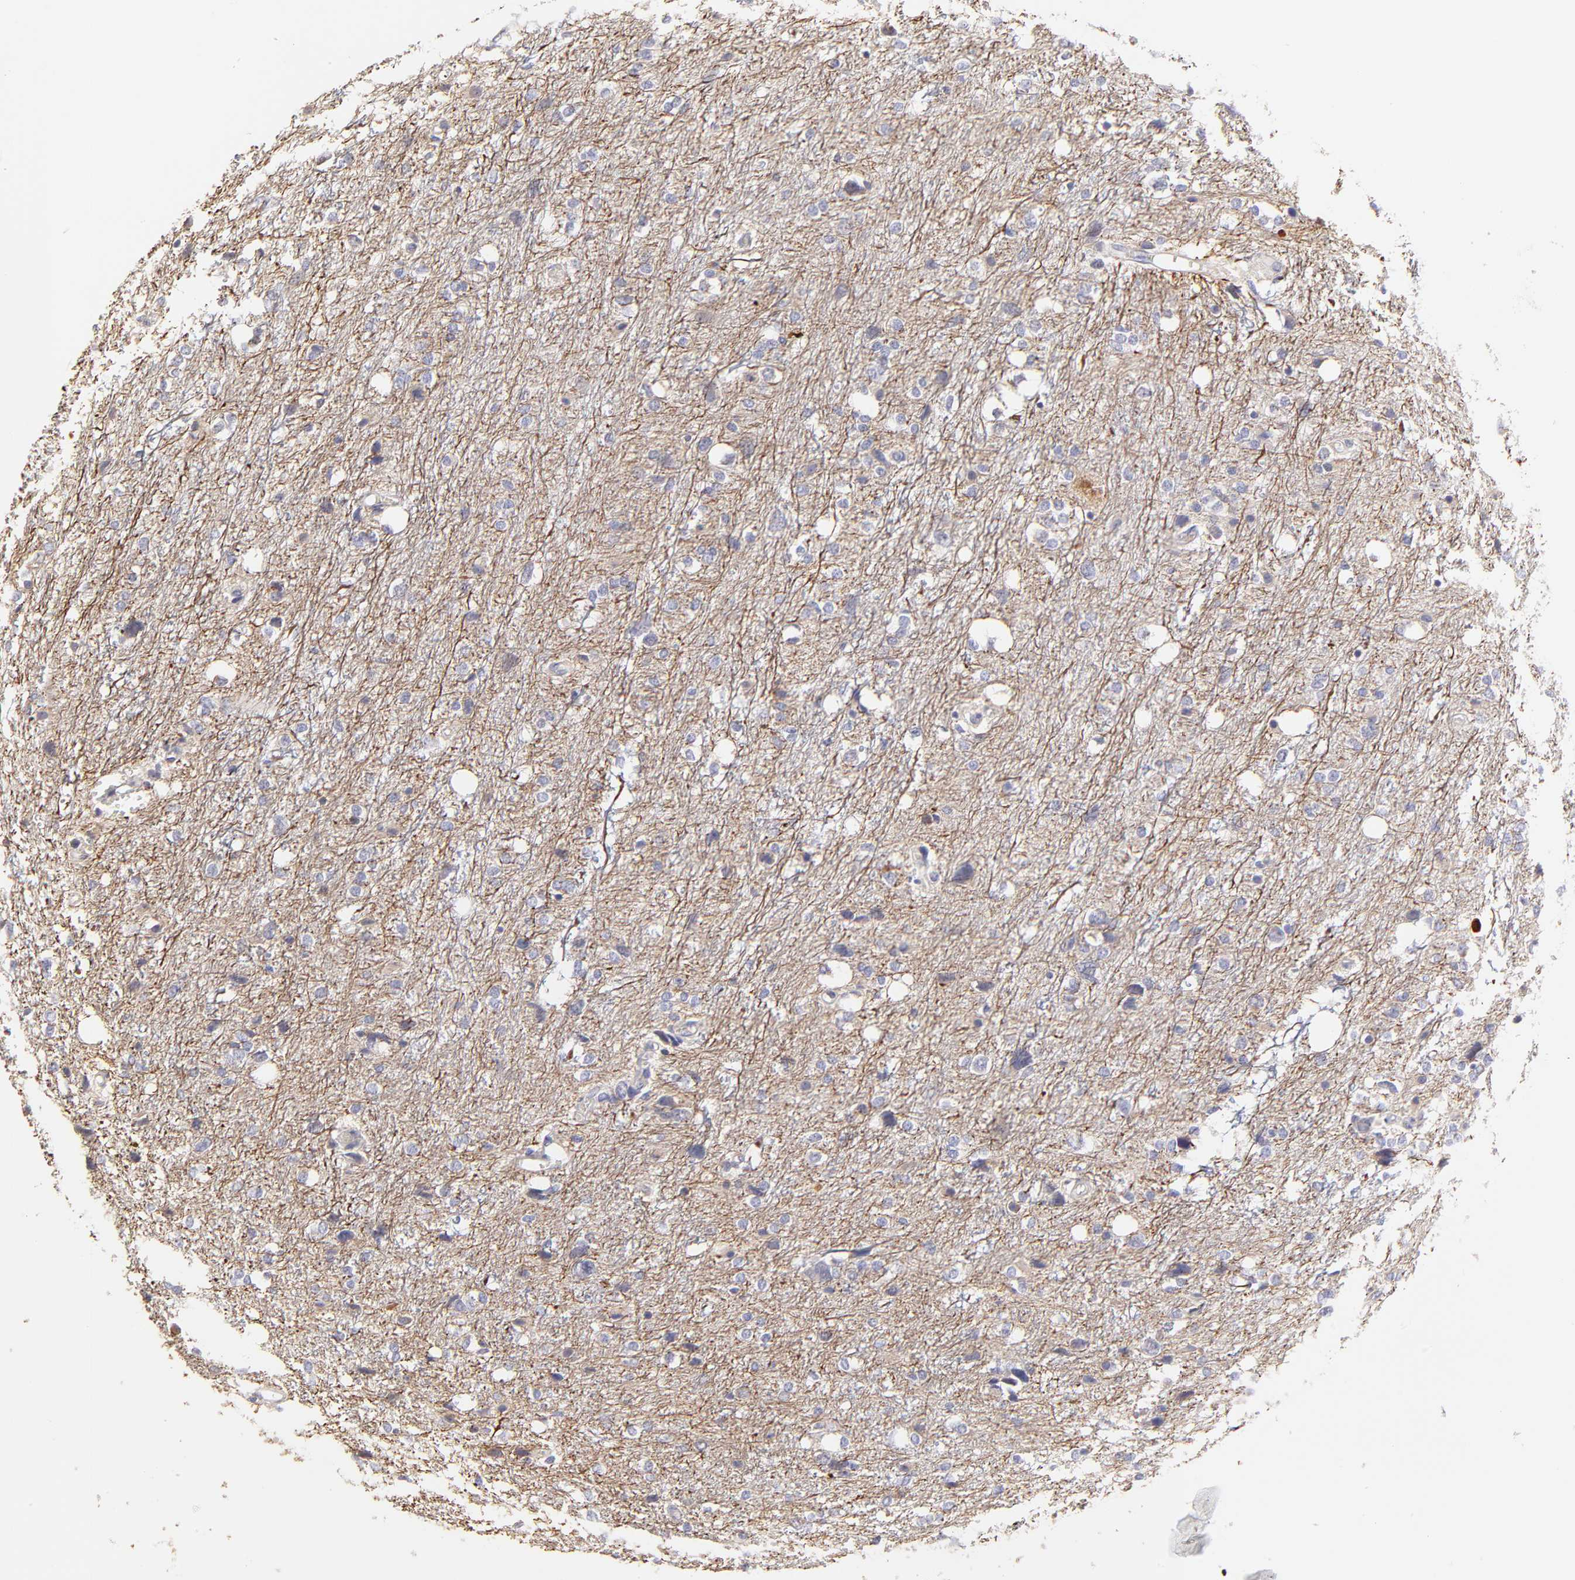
{"staining": {"intensity": "weak", "quantity": "<25%", "location": "cytoplasmic/membranous"}, "tissue": "glioma", "cell_type": "Tumor cells", "image_type": "cancer", "snomed": [{"axis": "morphology", "description": "Glioma, malignant, High grade"}, {"axis": "topography", "description": "Brain"}], "caption": "Immunohistochemistry (IHC) of glioma exhibits no expression in tumor cells.", "gene": "BTG2", "patient": {"sex": "female", "age": 59}}